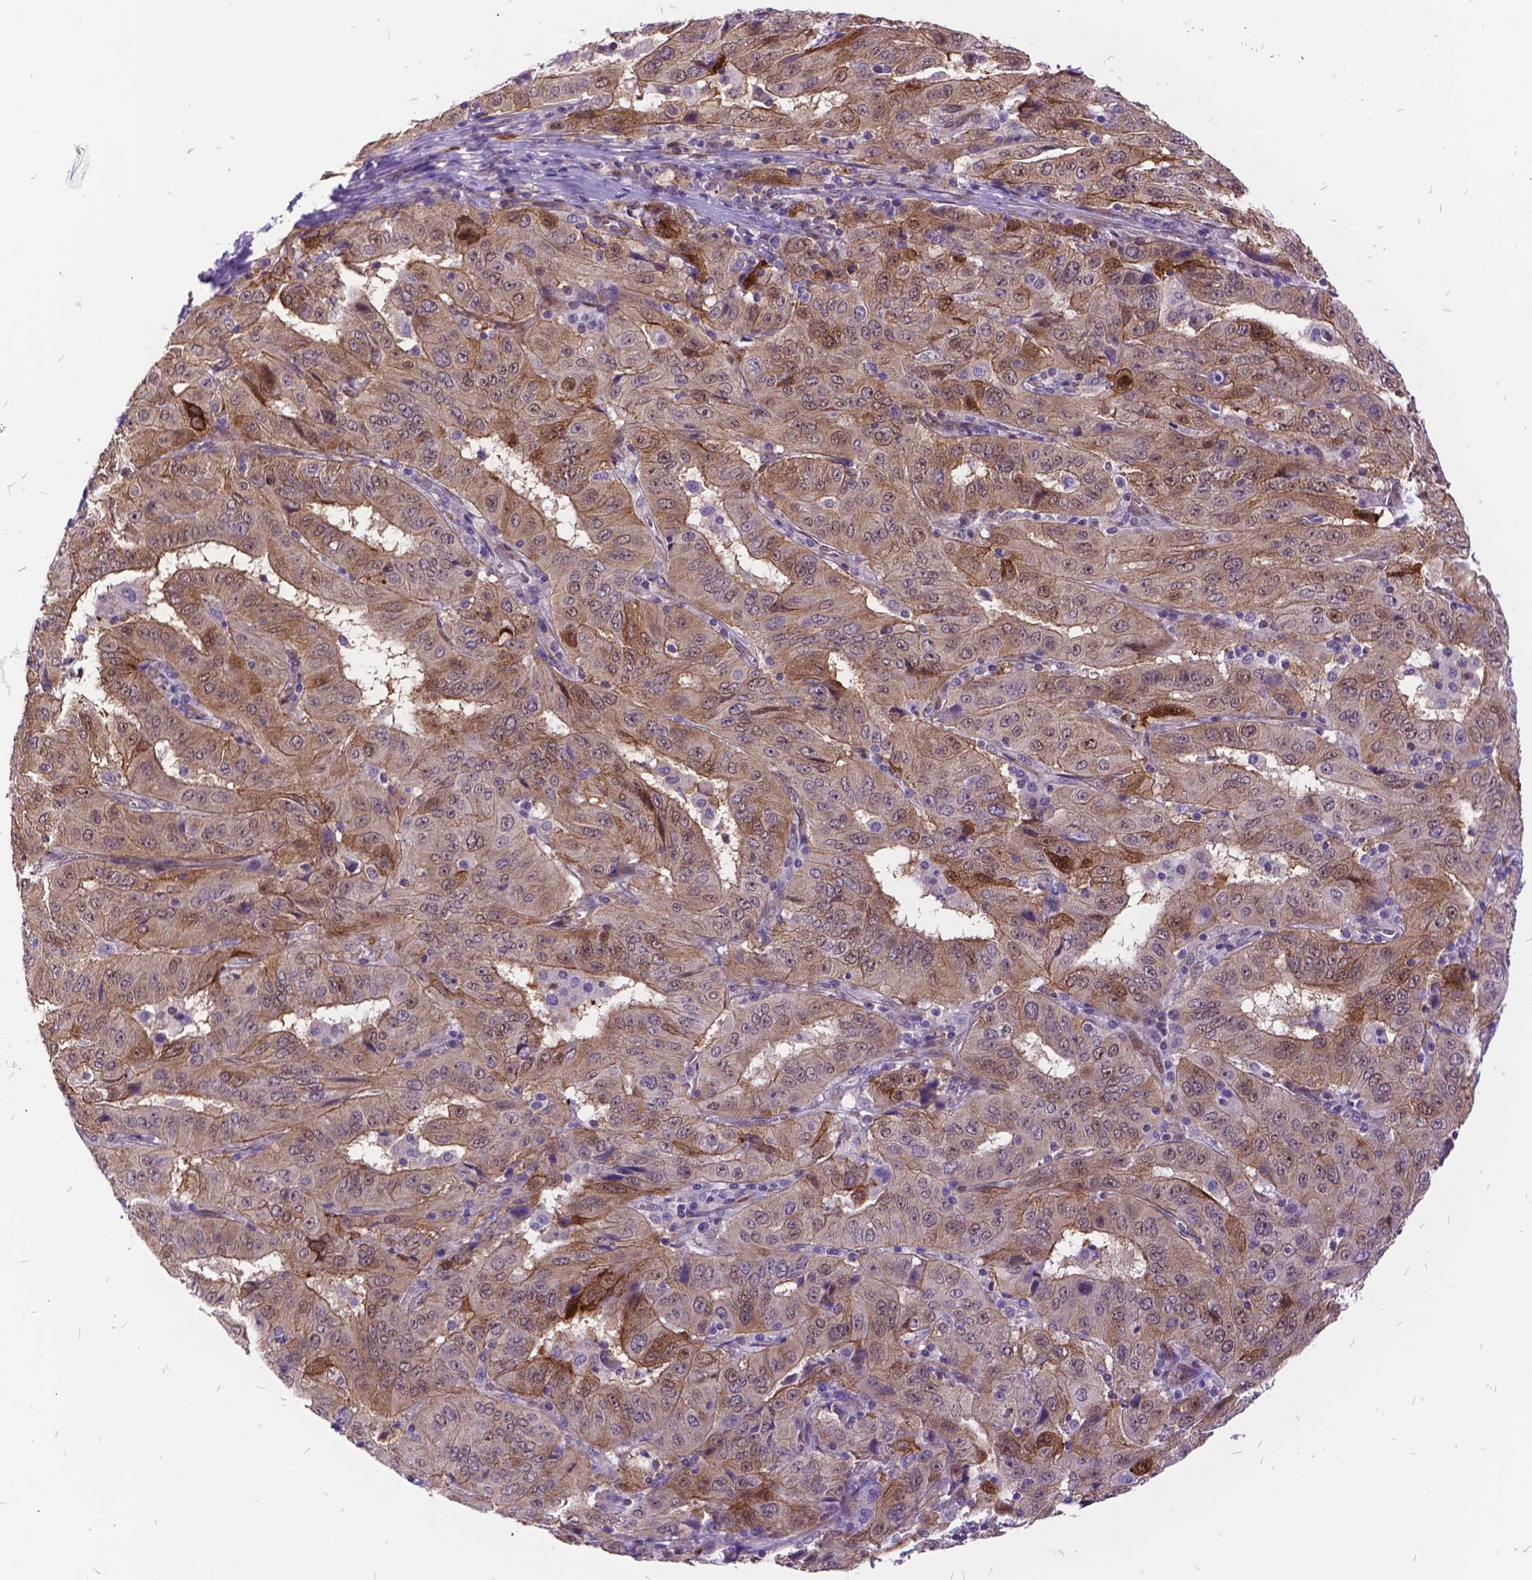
{"staining": {"intensity": "weak", "quantity": ">75%", "location": "cytoplasmic/membranous"}, "tissue": "pancreatic cancer", "cell_type": "Tumor cells", "image_type": "cancer", "snomed": [{"axis": "morphology", "description": "Adenocarcinoma, NOS"}, {"axis": "topography", "description": "Pancreas"}], "caption": "This is a micrograph of immunohistochemistry staining of pancreatic cancer, which shows weak positivity in the cytoplasmic/membranous of tumor cells.", "gene": "GRB7", "patient": {"sex": "male", "age": 63}}